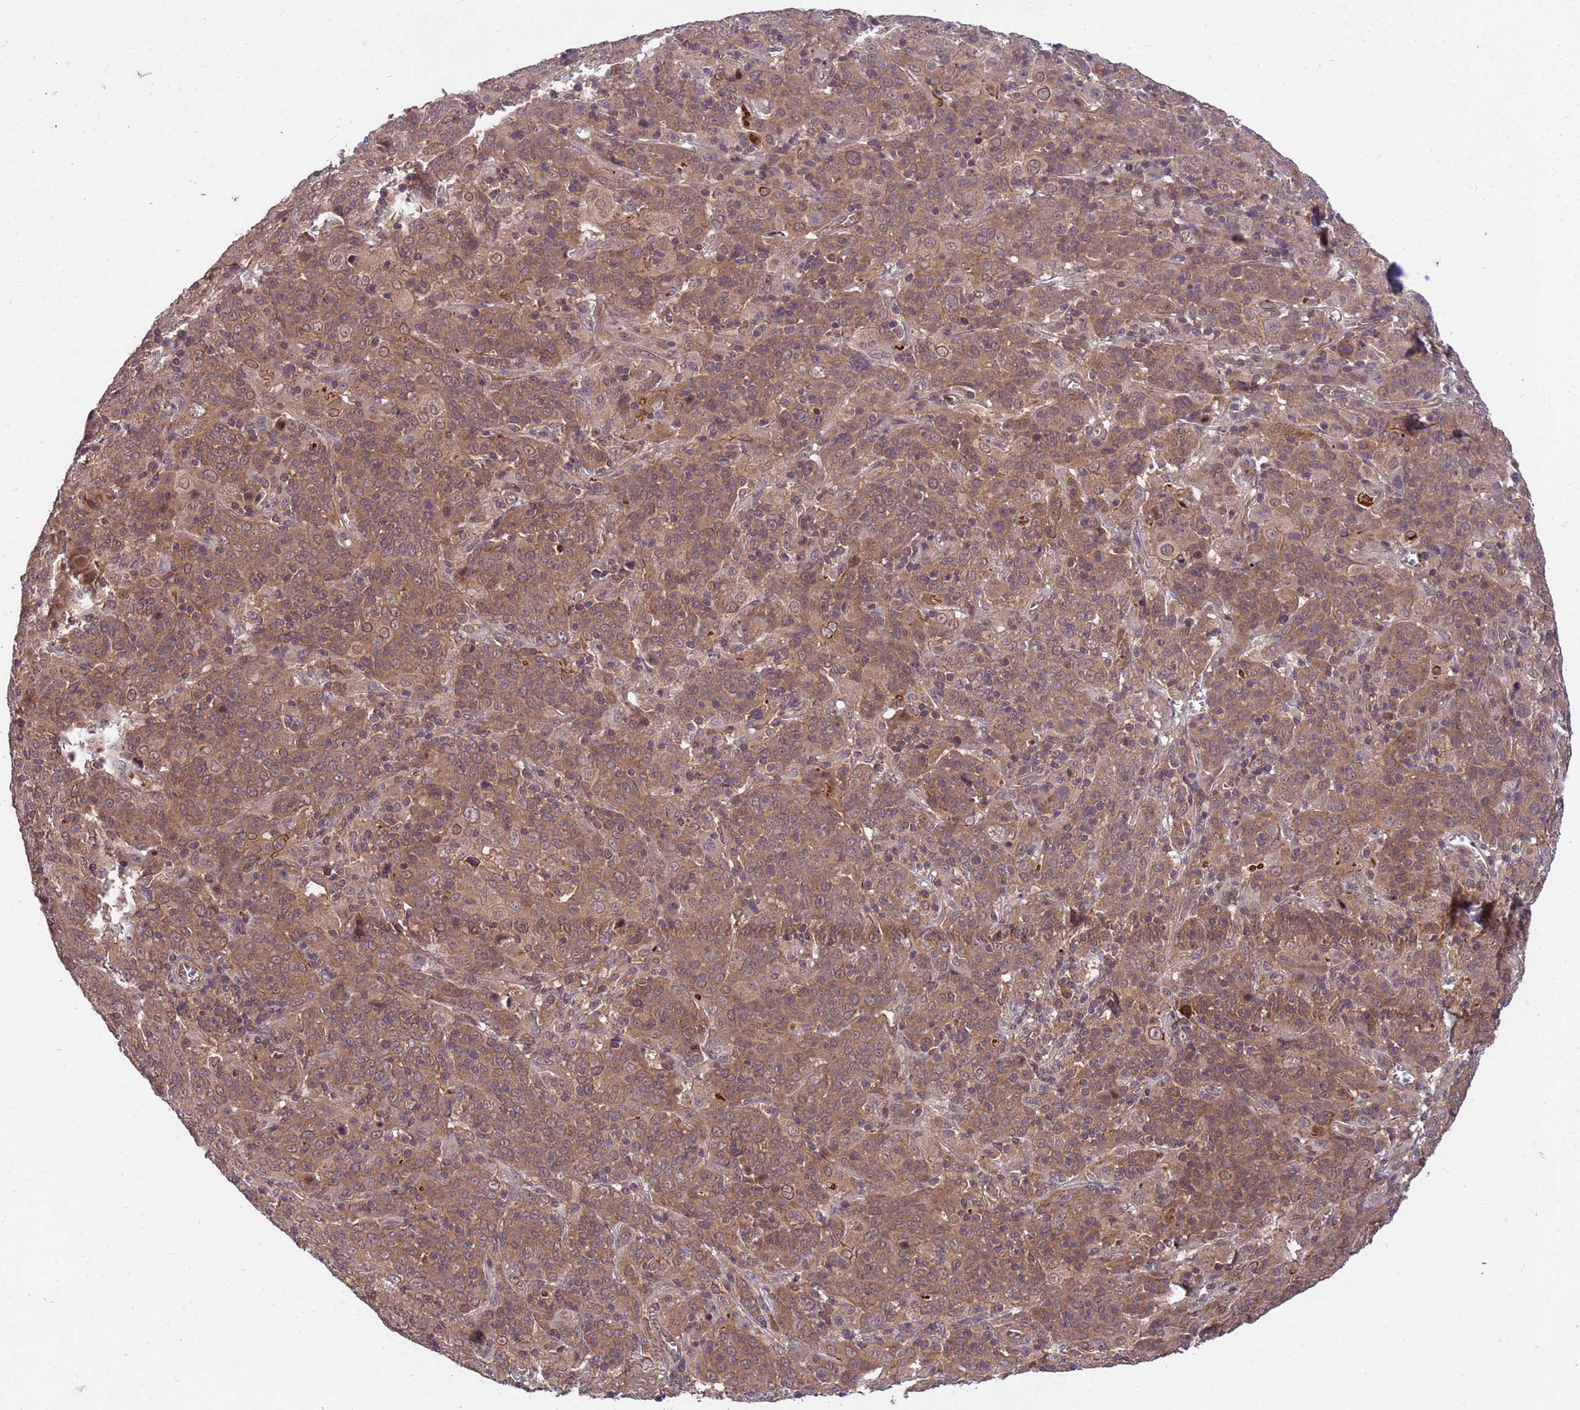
{"staining": {"intensity": "moderate", "quantity": ">75%", "location": "cytoplasmic/membranous"}, "tissue": "cervical cancer", "cell_type": "Tumor cells", "image_type": "cancer", "snomed": [{"axis": "morphology", "description": "Squamous cell carcinoma, NOS"}, {"axis": "topography", "description": "Cervix"}], "caption": "This is an image of IHC staining of cervical cancer, which shows moderate staining in the cytoplasmic/membranous of tumor cells.", "gene": "PPP2CB", "patient": {"sex": "female", "age": 67}}